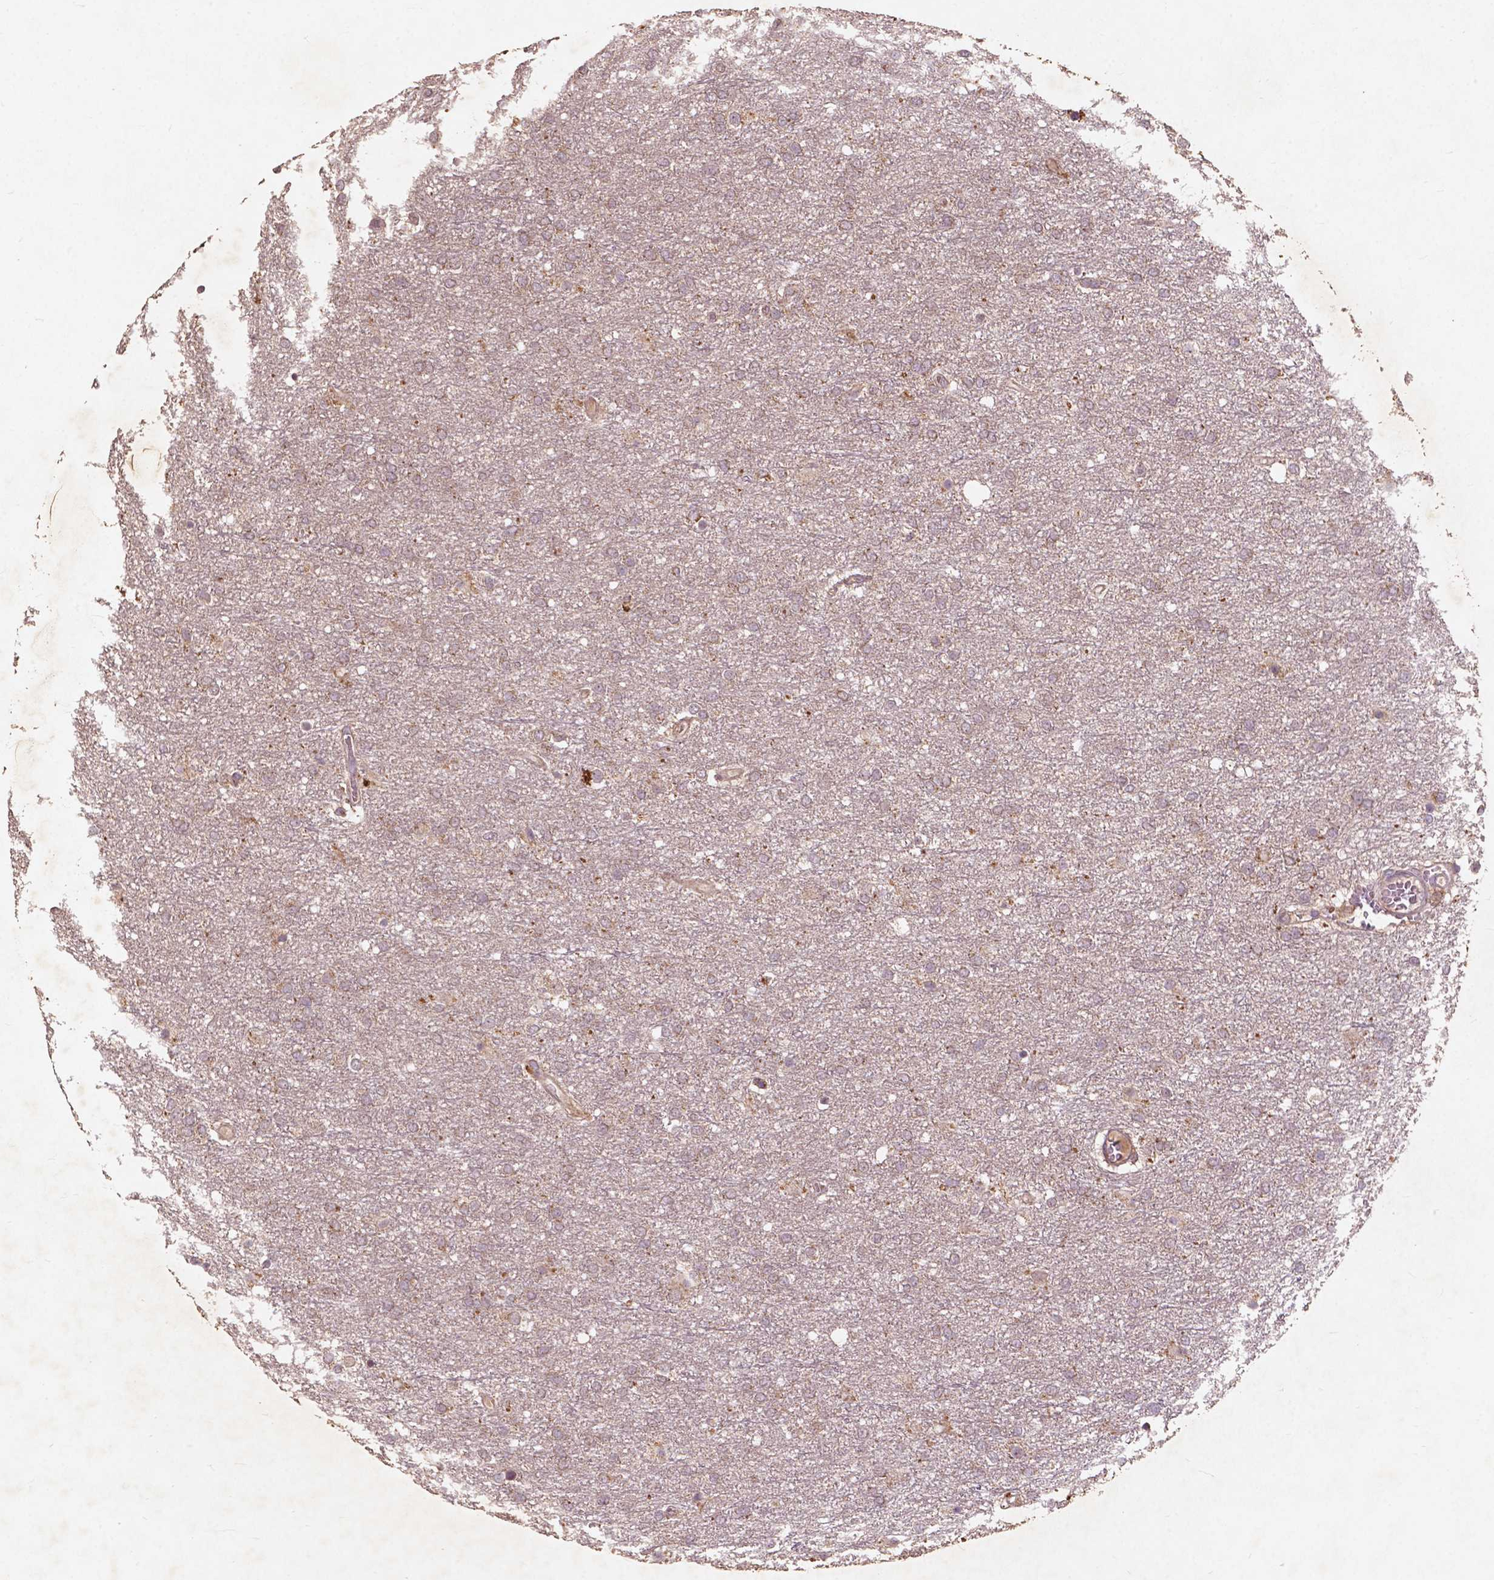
{"staining": {"intensity": "weak", "quantity": ">75%", "location": "cytoplasmic/membranous"}, "tissue": "glioma", "cell_type": "Tumor cells", "image_type": "cancer", "snomed": [{"axis": "morphology", "description": "Glioma, malignant, High grade"}, {"axis": "topography", "description": "Brain"}], "caption": "Malignant glioma (high-grade) stained with immunohistochemistry (IHC) shows weak cytoplasmic/membranous staining in approximately >75% of tumor cells. Immunohistochemistry (ihc) stains the protein of interest in brown and the nuclei are stained blue.", "gene": "ST6GALNAC5", "patient": {"sex": "female", "age": 61}}